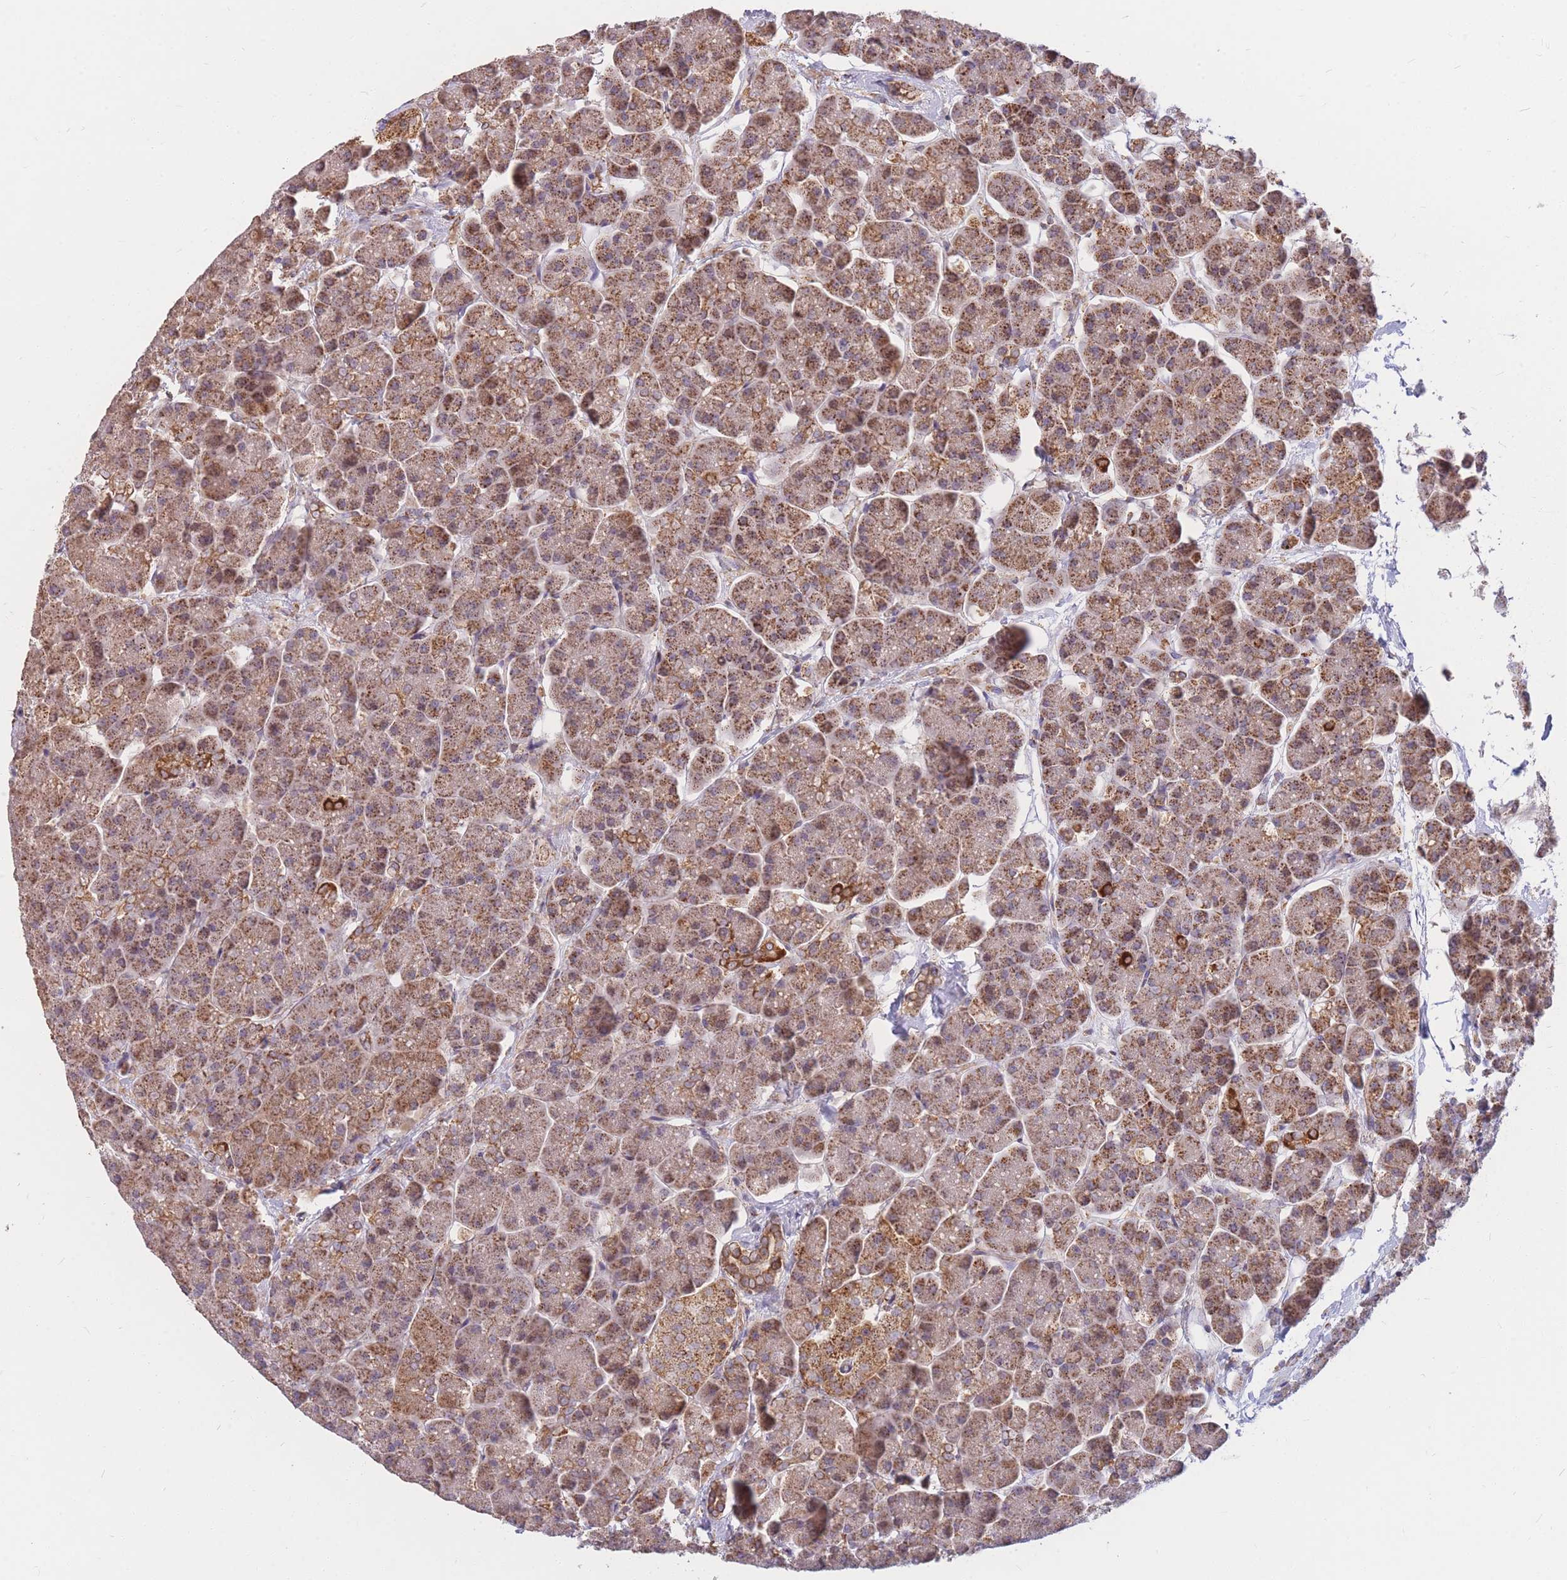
{"staining": {"intensity": "strong", "quantity": "25%-75%", "location": "cytoplasmic/membranous"}, "tissue": "pancreas", "cell_type": "Exocrine glandular cells", "image_type": "normal", "snomed": [{"axis": "morphology", "description": "Normal tissue, NOS"}, {"axis": "topography", "description": "Pancreas"}, {"axis": "topography", "description": "Peripheral nerve tissue"}], "caption": "A brown stain labels strong cytoplasmic/membranous positivity of a protein in exocrine glandular cells of unremarkable pancreas. (Stains: DAB in brown, nuclei in blue, Microscopy: brightfield microscopy at high magnification).", "gene": "PTPMT1", "patient": {"sex": "male", "age": 54}}